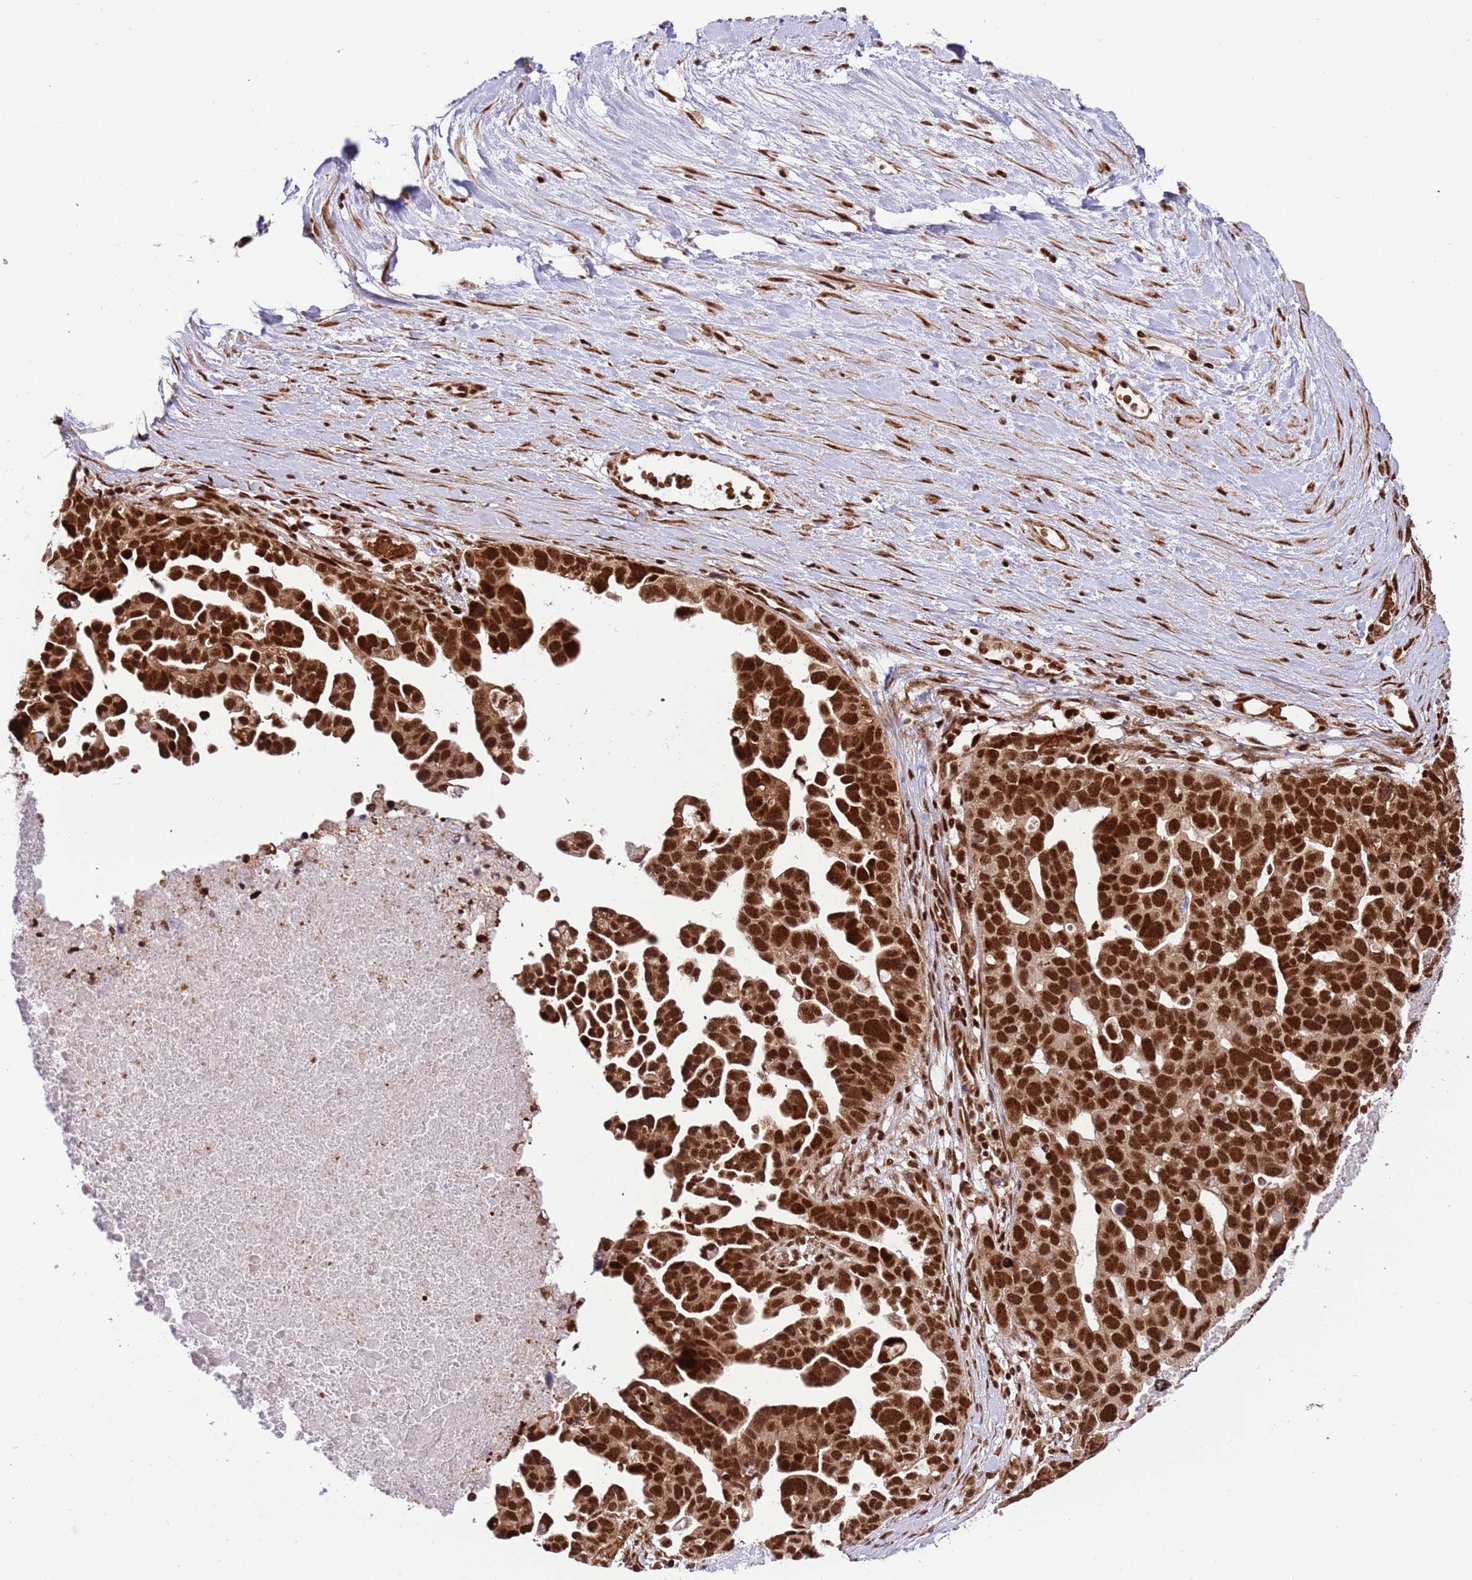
{"staining": {"intensity": "strong", "quantity": ">75%", "location": "nuclear"}, "tissue": "ovarian cancer", "cell_type": "Tumor cells", "image_type": "cancer", "snomed": [{"axis": "morphology", "description": "Cystadenocarcinoma, serous, NOS"}, {"axis": "topography", "description": "Ovary"}], "caption": "IHC of serous cystadenocarcinoma (ovarian) displays high levels of strong nuclear expression in about >75% of tumor cells.", "gene": "RIF1", "patient": {"sex": "female", "age": 54}}